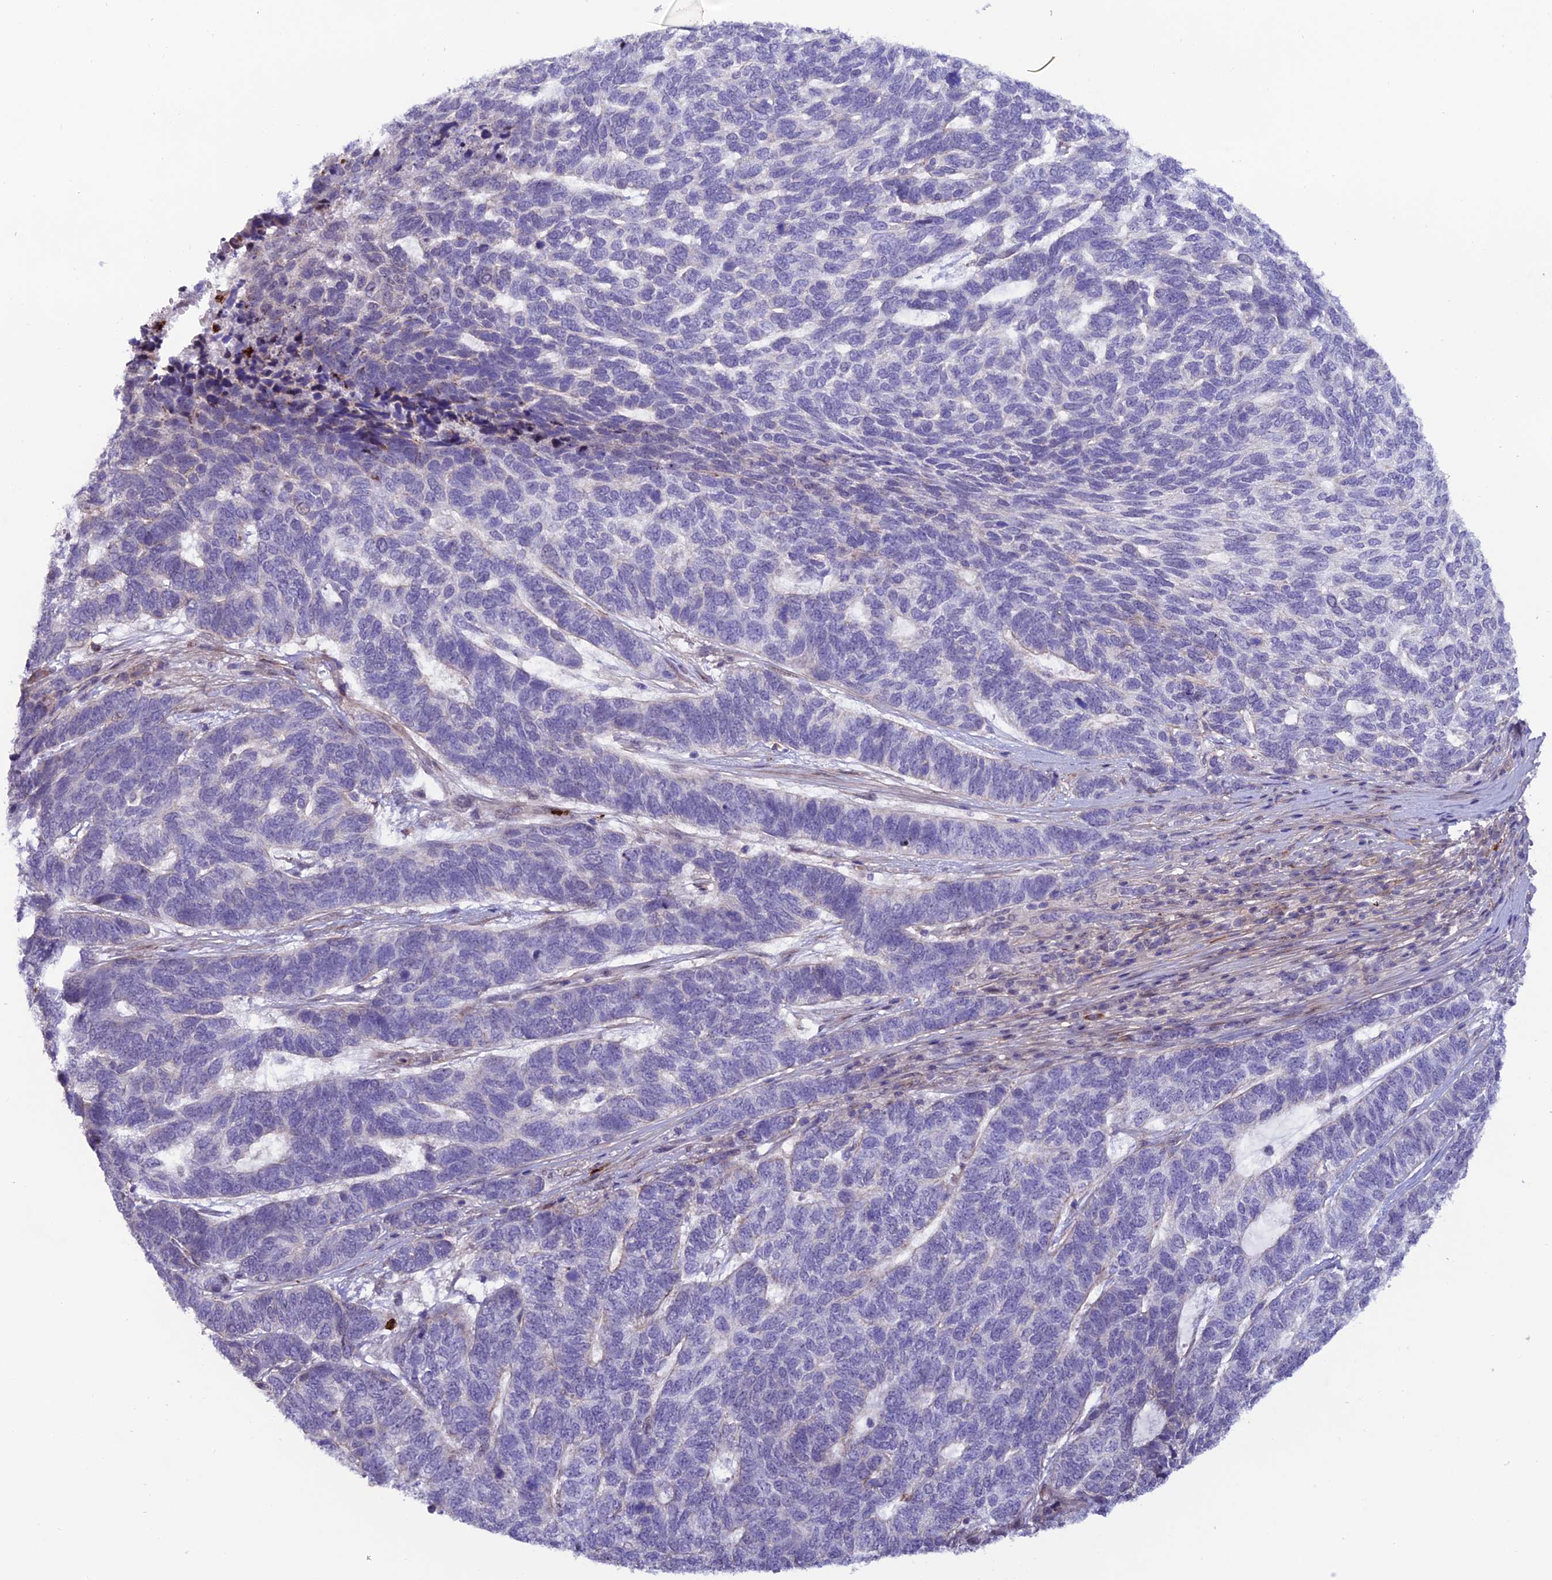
{"staining": {"intensity": "negative", "quantity": "none", "location": "none"}, "tissue": "skin cancer", "cell_type": "Tumor cells", "image_type": "cancer", "snomed": [{"axis": "morphology", "description": "Basal cell carcinoma"}, {"axis": "topography", "description": "Skin"}], "caption": "Immunohistochemical staining of human skin cancer demonstrates no significant staining in tumor cells.", "gene": "COL6A6", "patient": {"sex": "female", "age": 65}}